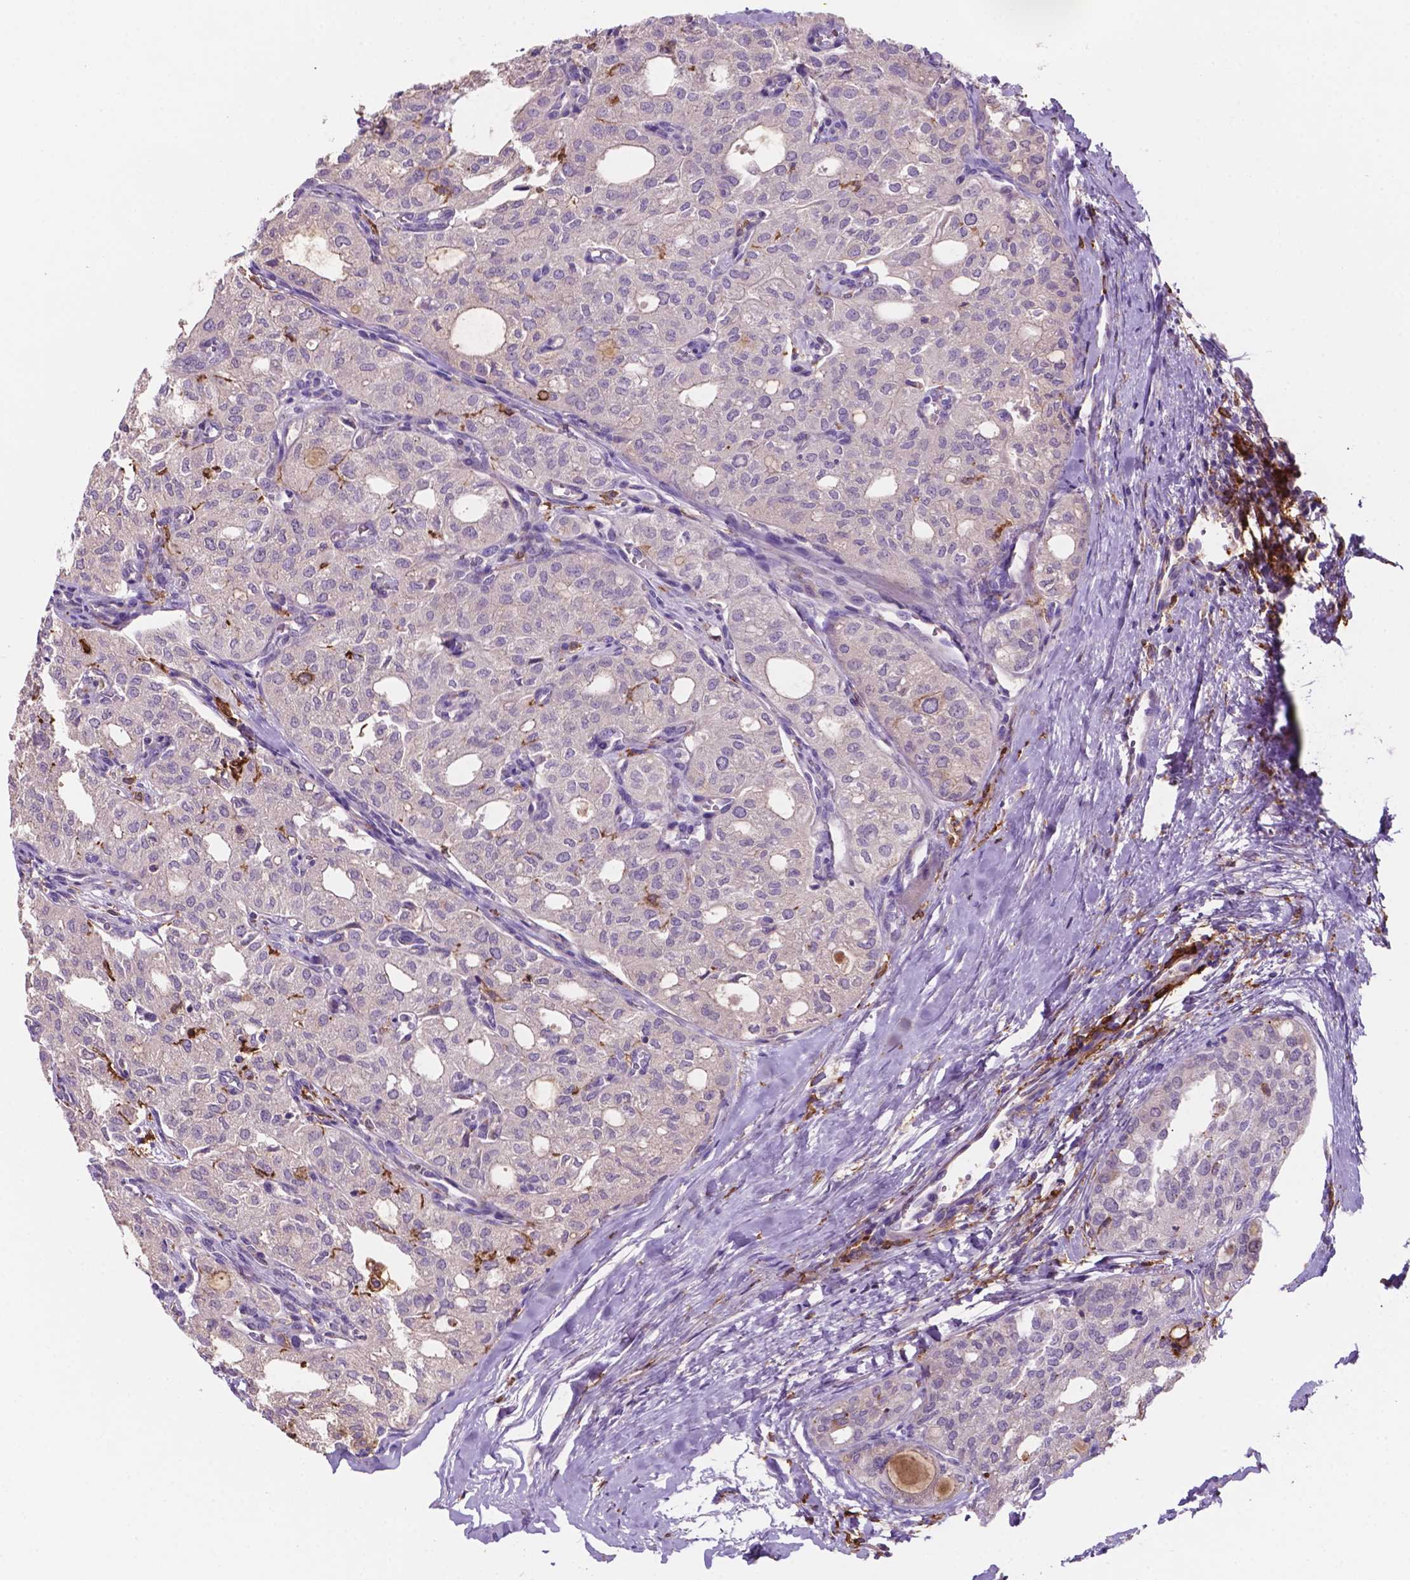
{"staining": {"intensity": "moderate", "quantity": "<25%", "location": "cytoplasmic/membranous"}, "tissue": "thyroid cancer", "cell_type": "Tumor cells", "image_type": "cancer", "snomed": [{"axis": "morphology", "description": "Follicular adenoma carcinoma, NOS"}, {"axis": "topography", "description": "Thyroid gland"}], "caption": "Tumor cells display low levels of moderate cytoplasmic/membranous staining in about <25% of cells in follicular adenoma carcinoma (thyroid).", "gene": "MKRN2OS", "patient": {"sex": "male", "age": 75}}